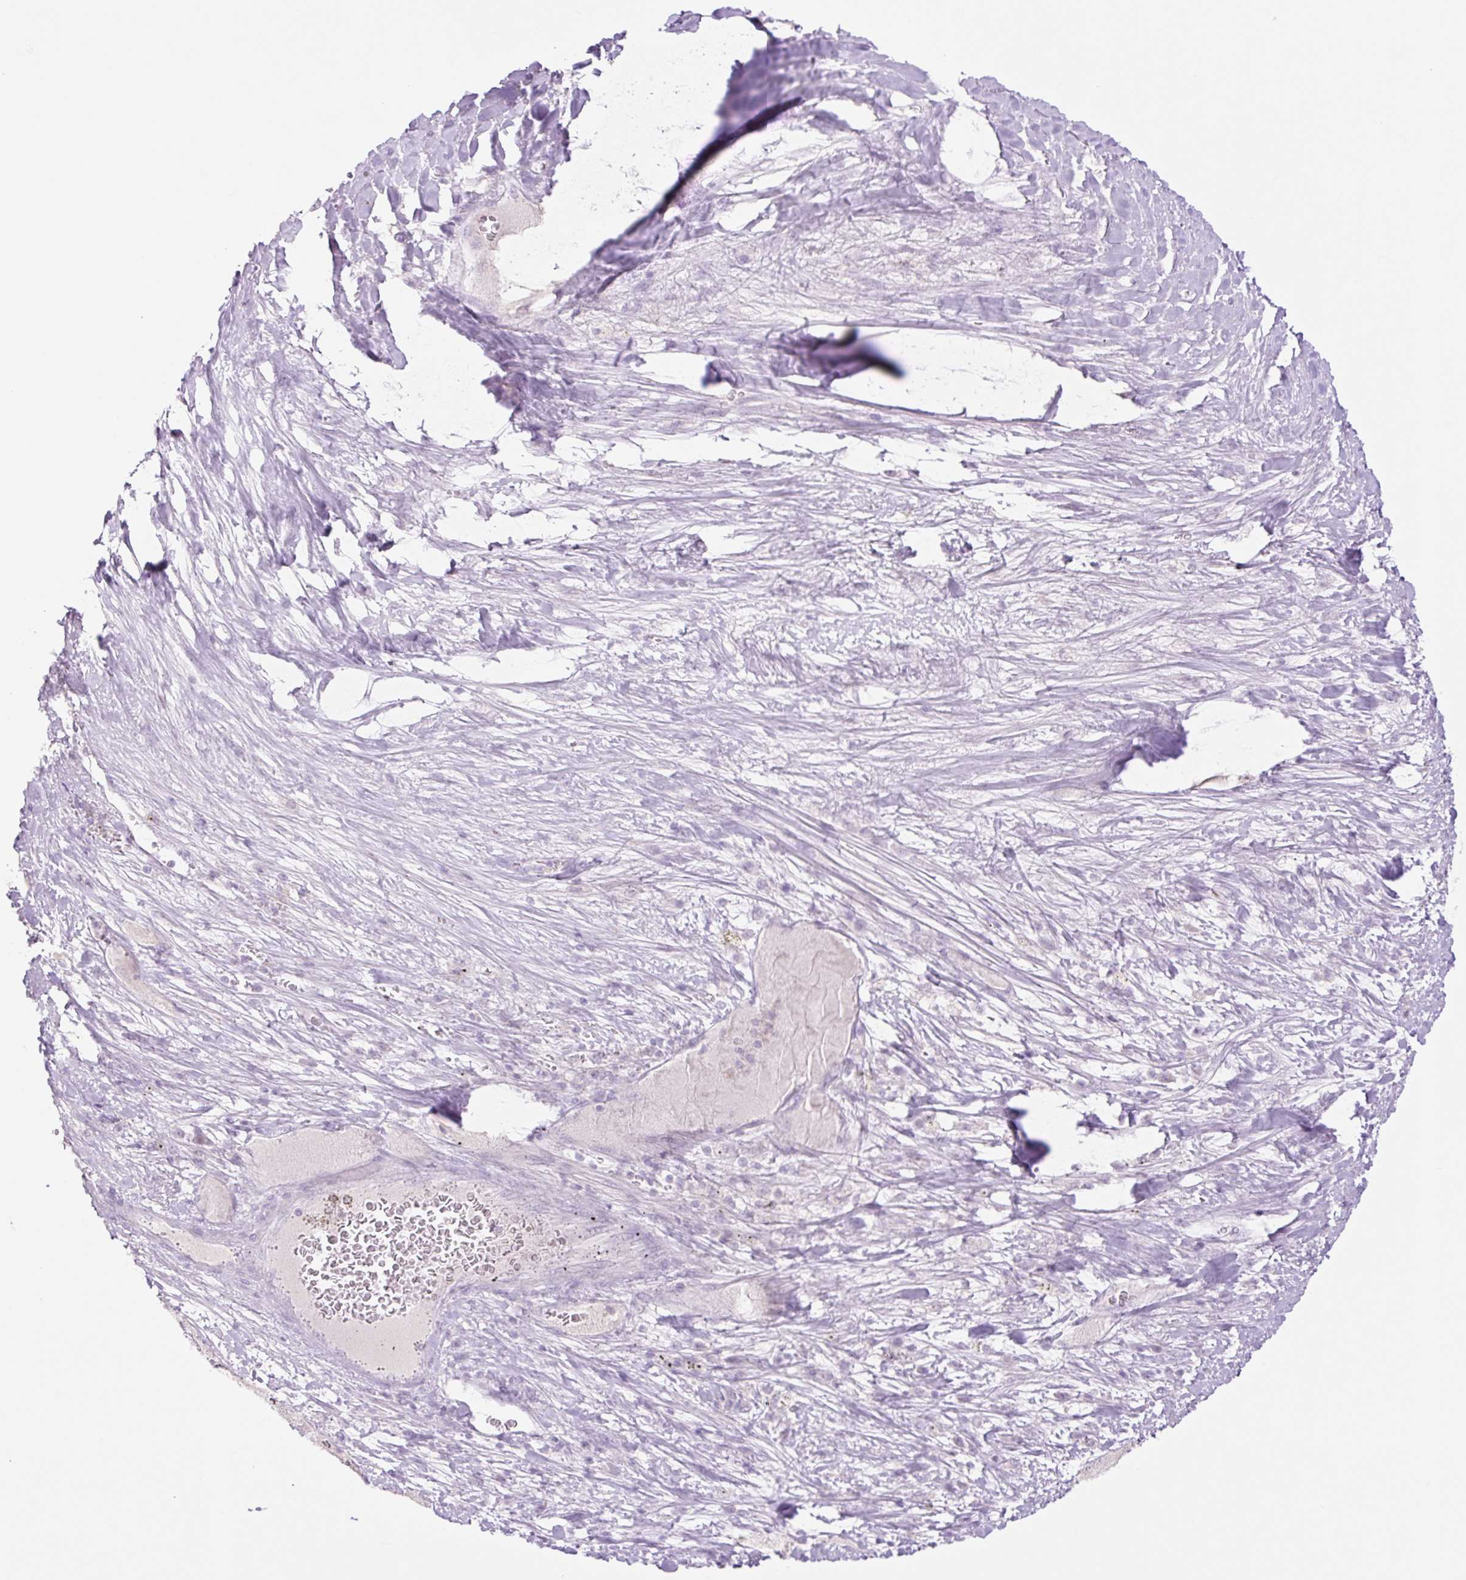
{"staining": {"intensity": "negative", "quantity": "none", "location": "none"}, "tissue": "liver cancer", "cell_type": "Tumor cells", "image_type": "cancer", "snomed": [{"axis": "morphology", "description": "Carcinoma, Hepatocellular, NOS"}, {"axis": "topography", "description": "Liver"}], "caption": "Immunohistochemistry (IHC) of liver hepatocellular carcinoma demonstrates no positivity in tumor cells. (DAB (3,3'-diaminobenzidine) immunohistochemistry (IHC), high magnification).", "gene": "TBX15", "patient": {"sex": "female", "age": 73}}